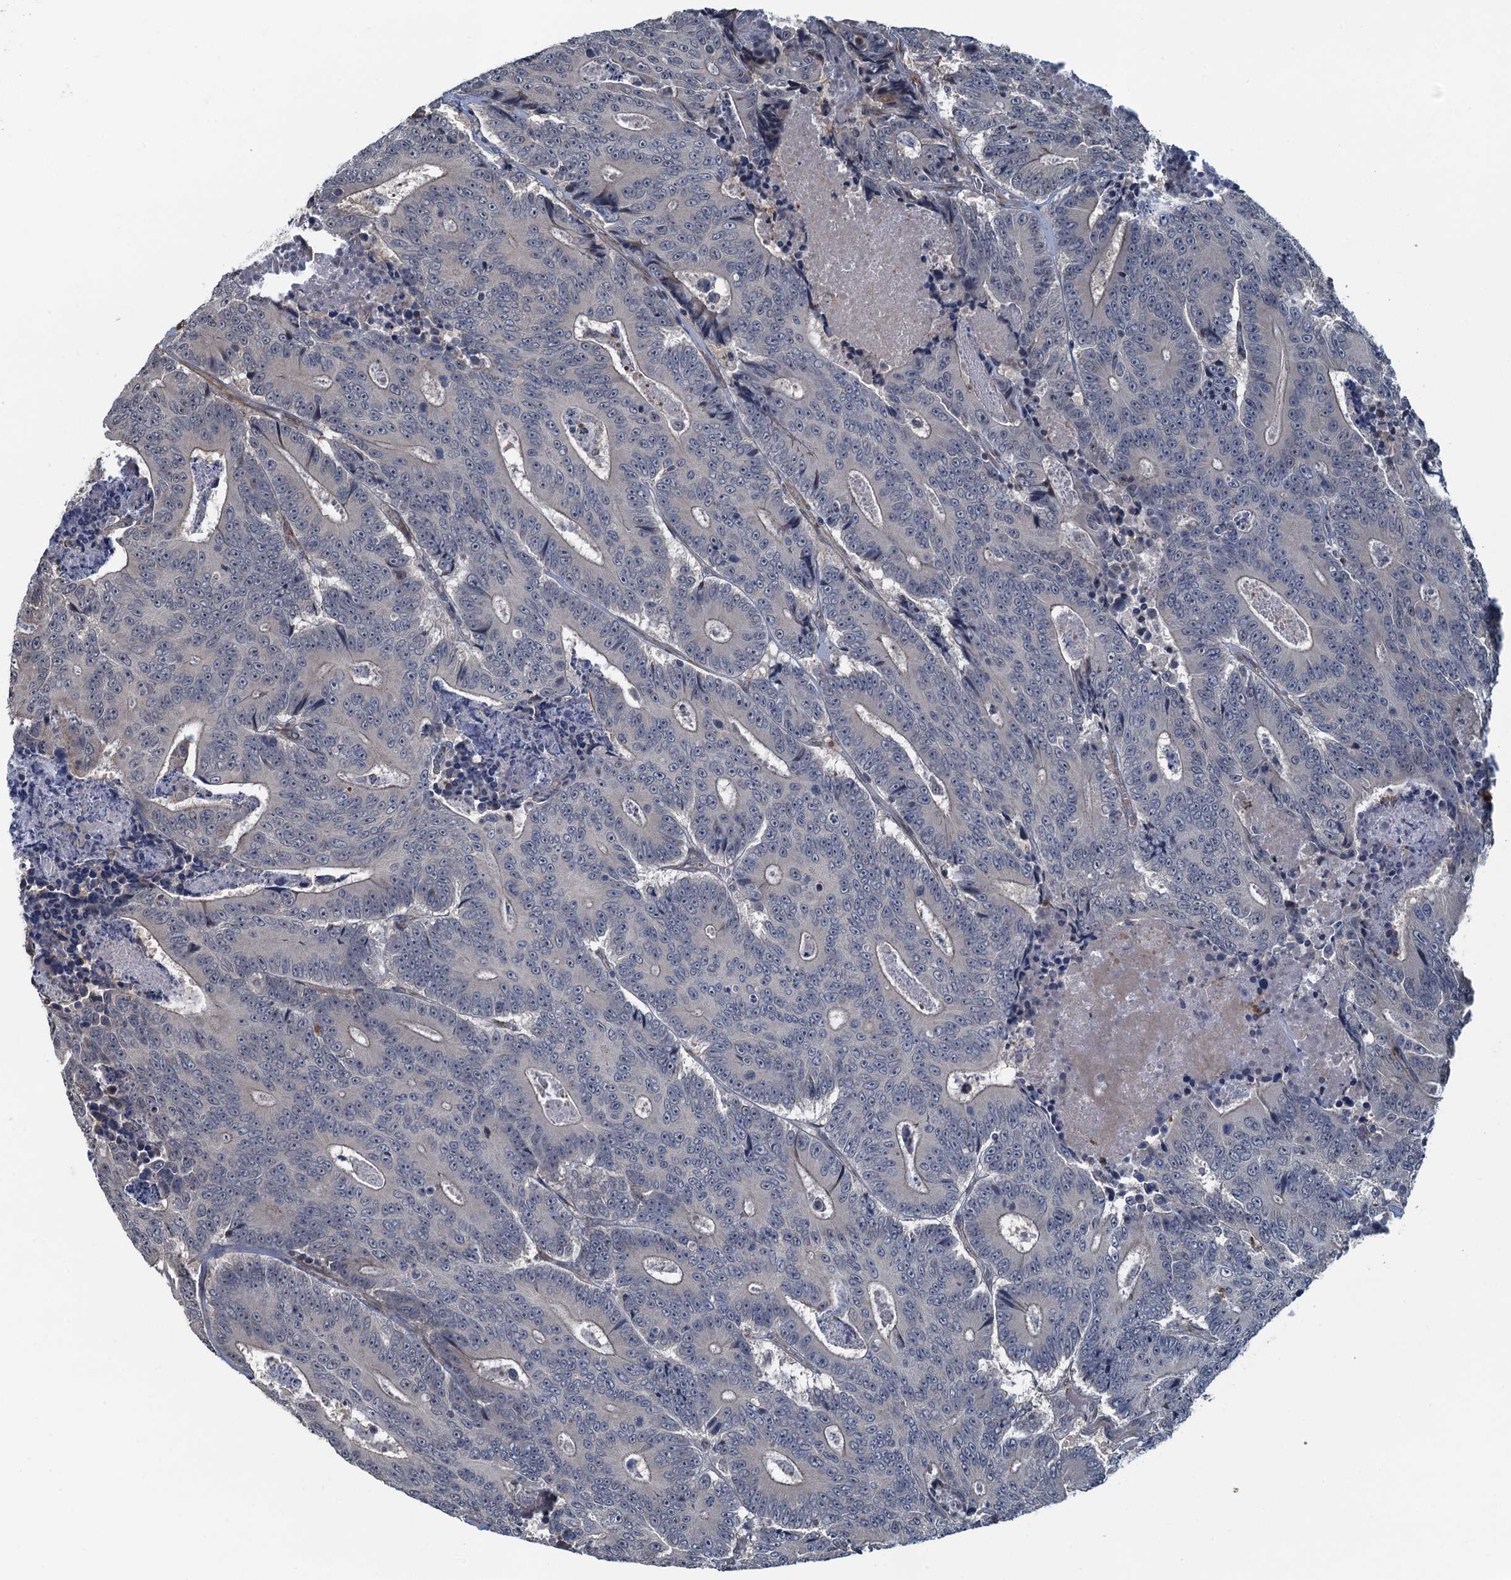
{"staining": {"intensity": "negative", "quantity": "none", "location": "none"}, "tissue": "colorectal cancer", "cell_type": "Tumor cells", "image_type": "cancer", "snomed": [{"axis": "morphology", "description": "Adenocarcinoma, NOS"}, {"axis": "topography", "description": "Colon"}], "caption": "The immunohistochemistry micrograph has no significant positivity in tumor cells of colorectal adenocarcinoma tissue. (Immunohistochemistry, brightfield microscopy, high magnification).", "gene": "WHAMM", "patient": {"sex": "male", "age": 83}}